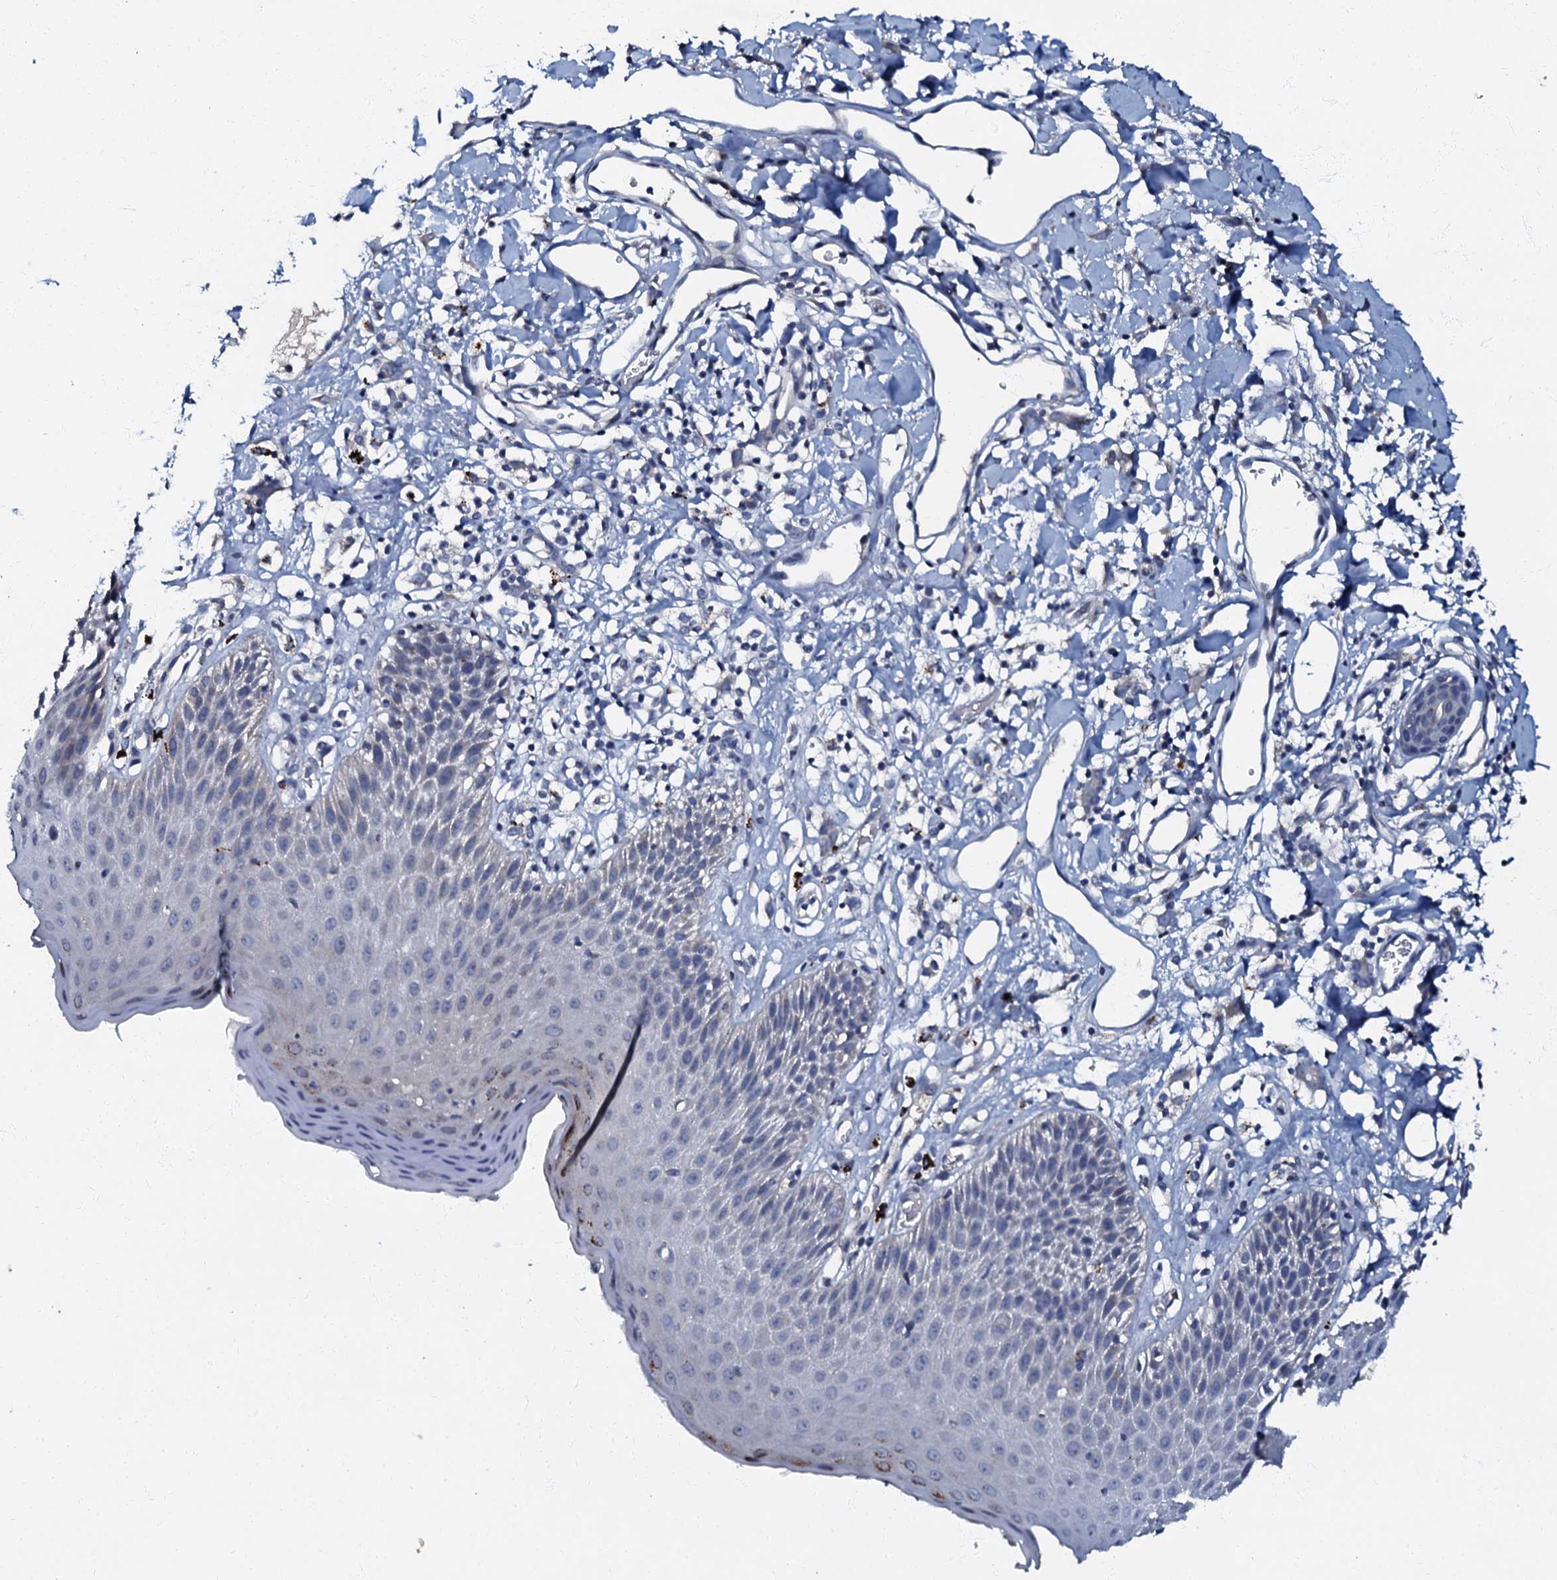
{"staining": {"intensity": "moderate", "quantity": "<25%", "location": "cytoplasmic/membranous"}, "tissue": "skin", "cell_type": "Epidermal cells", "image_type": "normal", "snomed": [{"axis": "morphology", "description": "Normal tissue, NOS"}, {"axis": "topography", "description": "Vulva"}], "caption": "Moderate cytoplasmic/membranous protein positivity is present in approximately <25% of epidermal cells in skin. (DAB IHC, brown staining for protein, blue staining for nuclei).", "gene": "OLAH", "patient": {"sex": "female", "age": 68}}